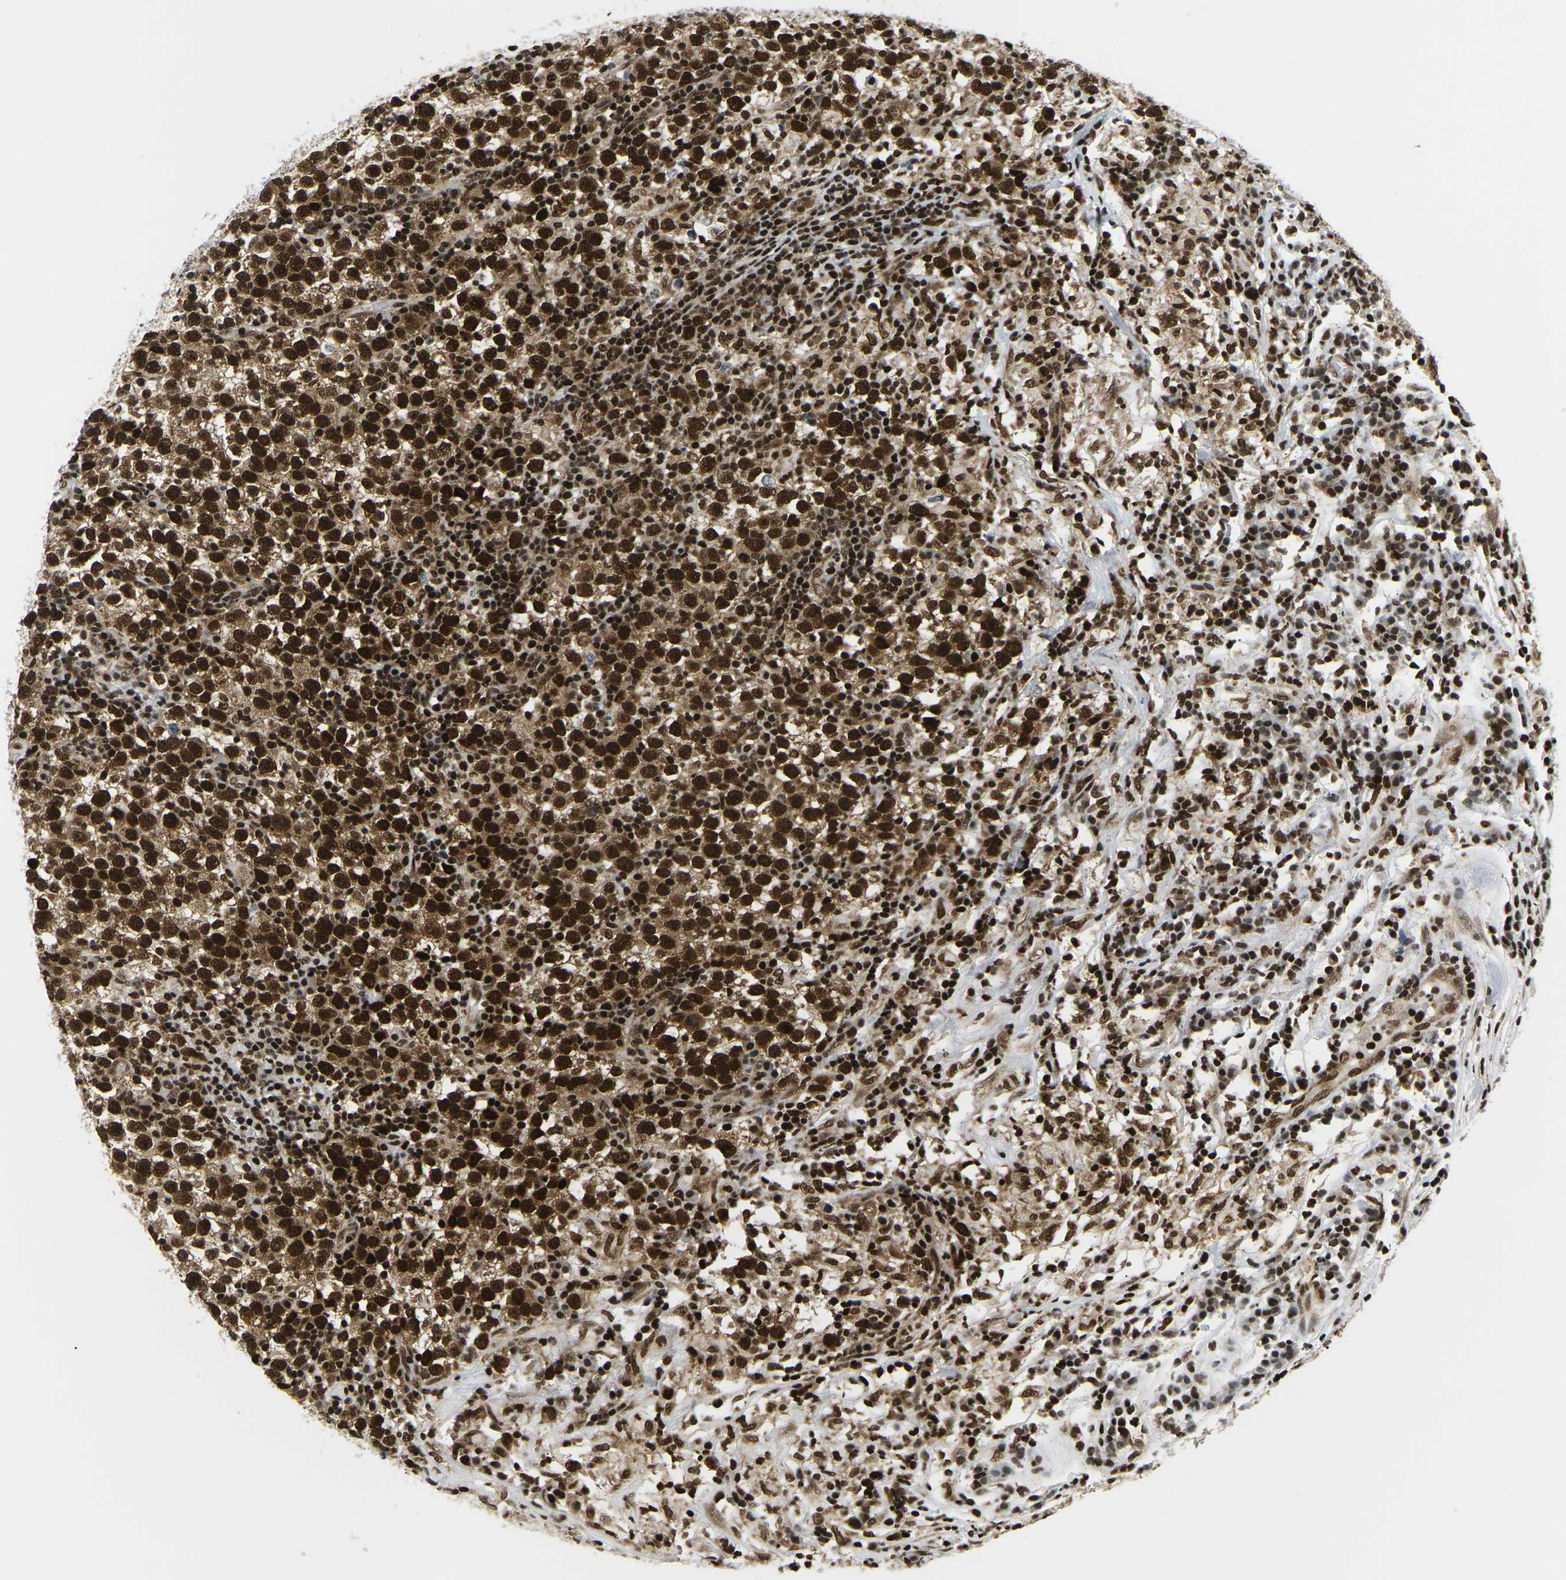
{"staining": {"intensity": "strong", "quantity": ">75%", "location": "cytoplasmic/membranous,nuclear"}, "tissue": "testis cancer", "cell_type": "Tumor cells", "image_type": "cancer", "snomed": [{"axis": "morphology", "description": "Seminoma, NOS"}, {"axis": "topography", "description": "Testis"}], "caption": "Immunohistochemical staining of seminoma (testis) displays high levels of strong cytoplasmic/membranous and nuclear protein expression in about >75% of tumor cells.", "gene": "CELF1", "patient": {"sex": "male", "age": 43}}